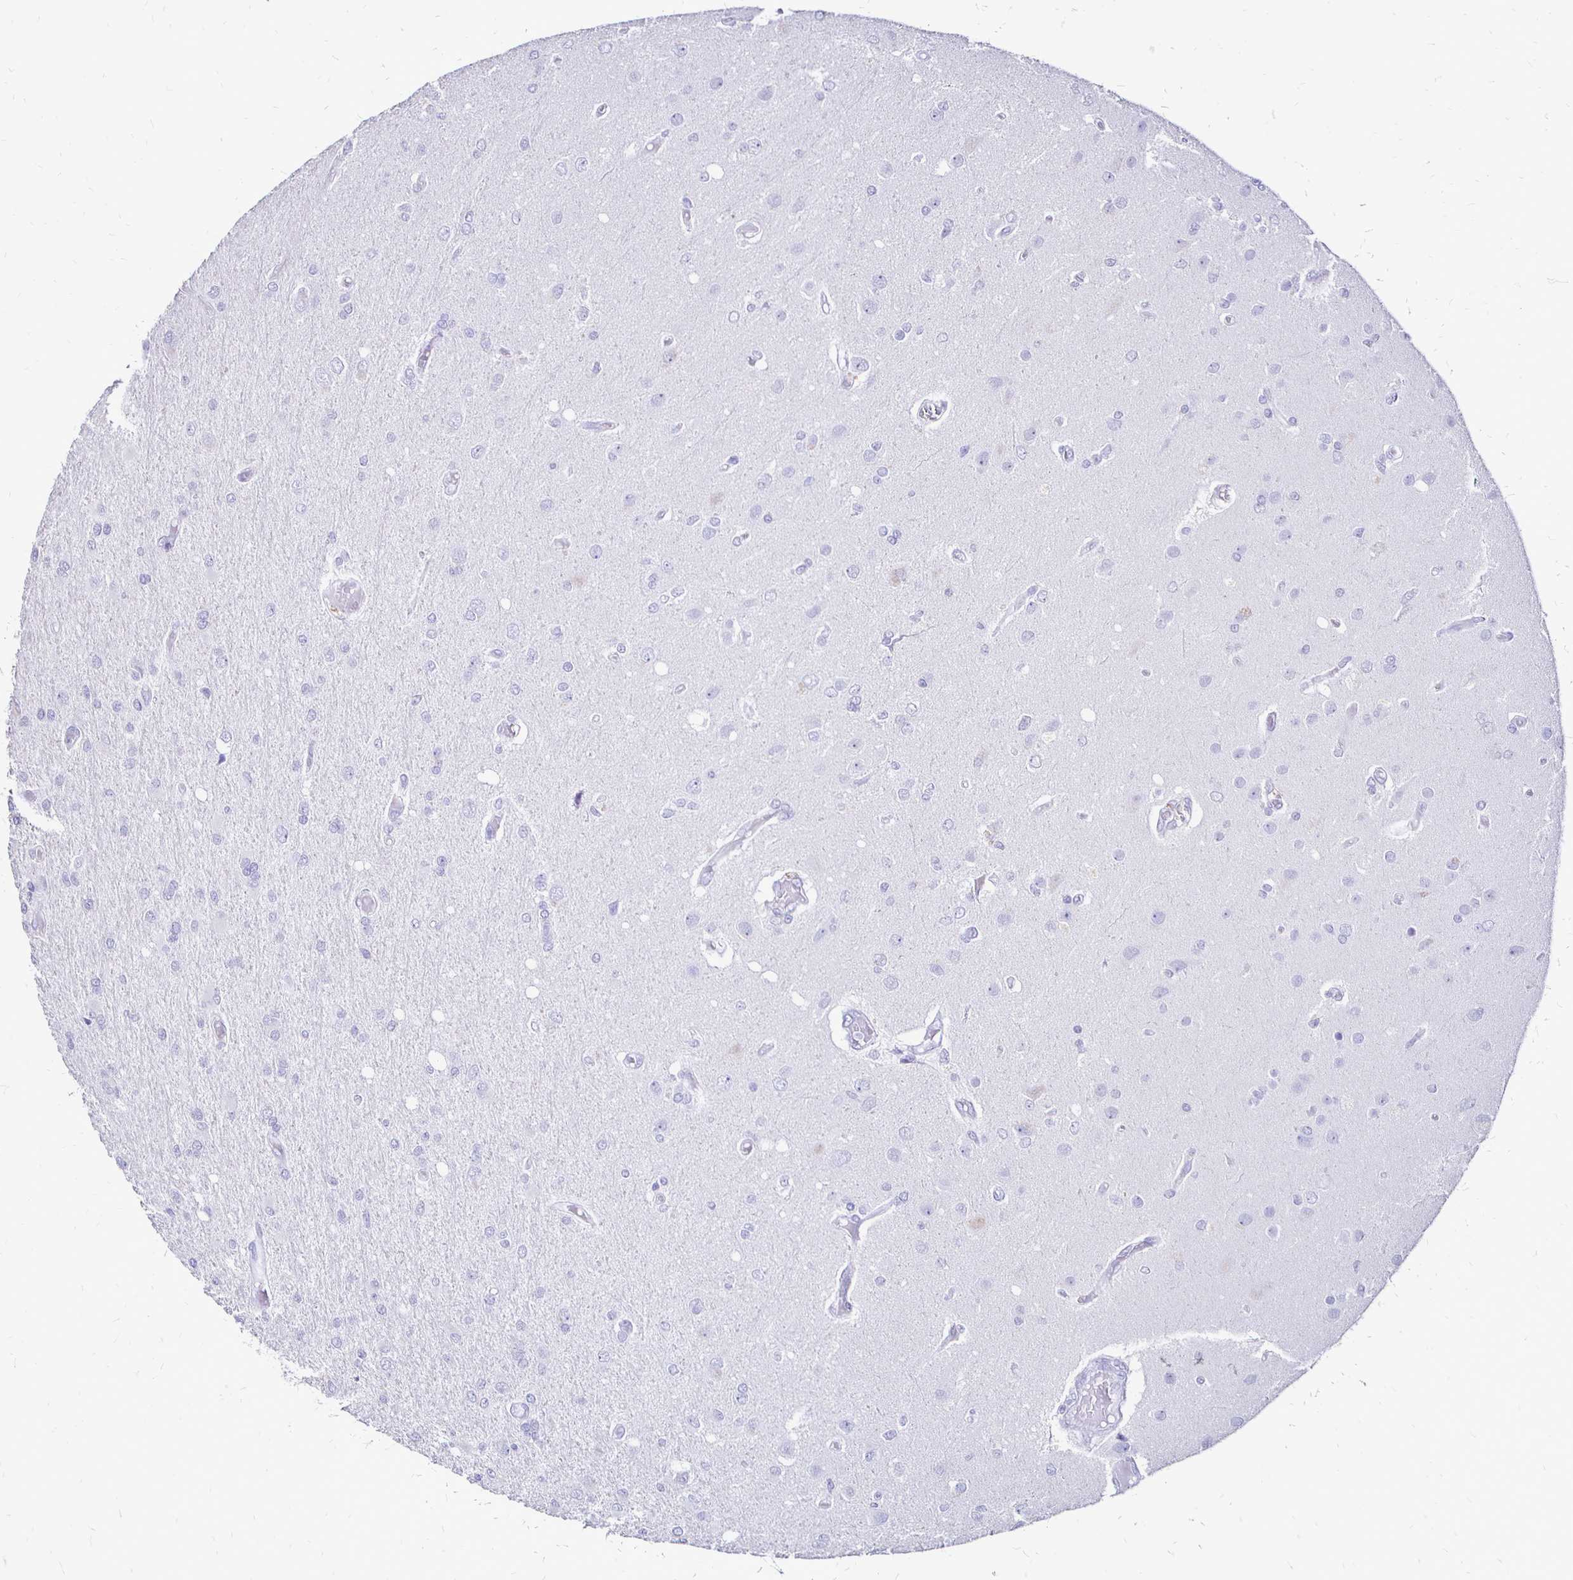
{"staining": {"intensity": "negative", "quantity": "none", "location": "none"}, "tissue": "glioma", "cell_type": "Tumor cells", "image_type": "cancer", "snomed": [{"axis": "morphology", "description": "Glioma, malignant, High grade"}, {"axis": "topography", "description": "Brain"}], "caption": "This is an IHC micrograph of glioma. There is no staining in tumor cells.", "gene": "IRGC", "patient": {"sex": "female", "age": 70}}